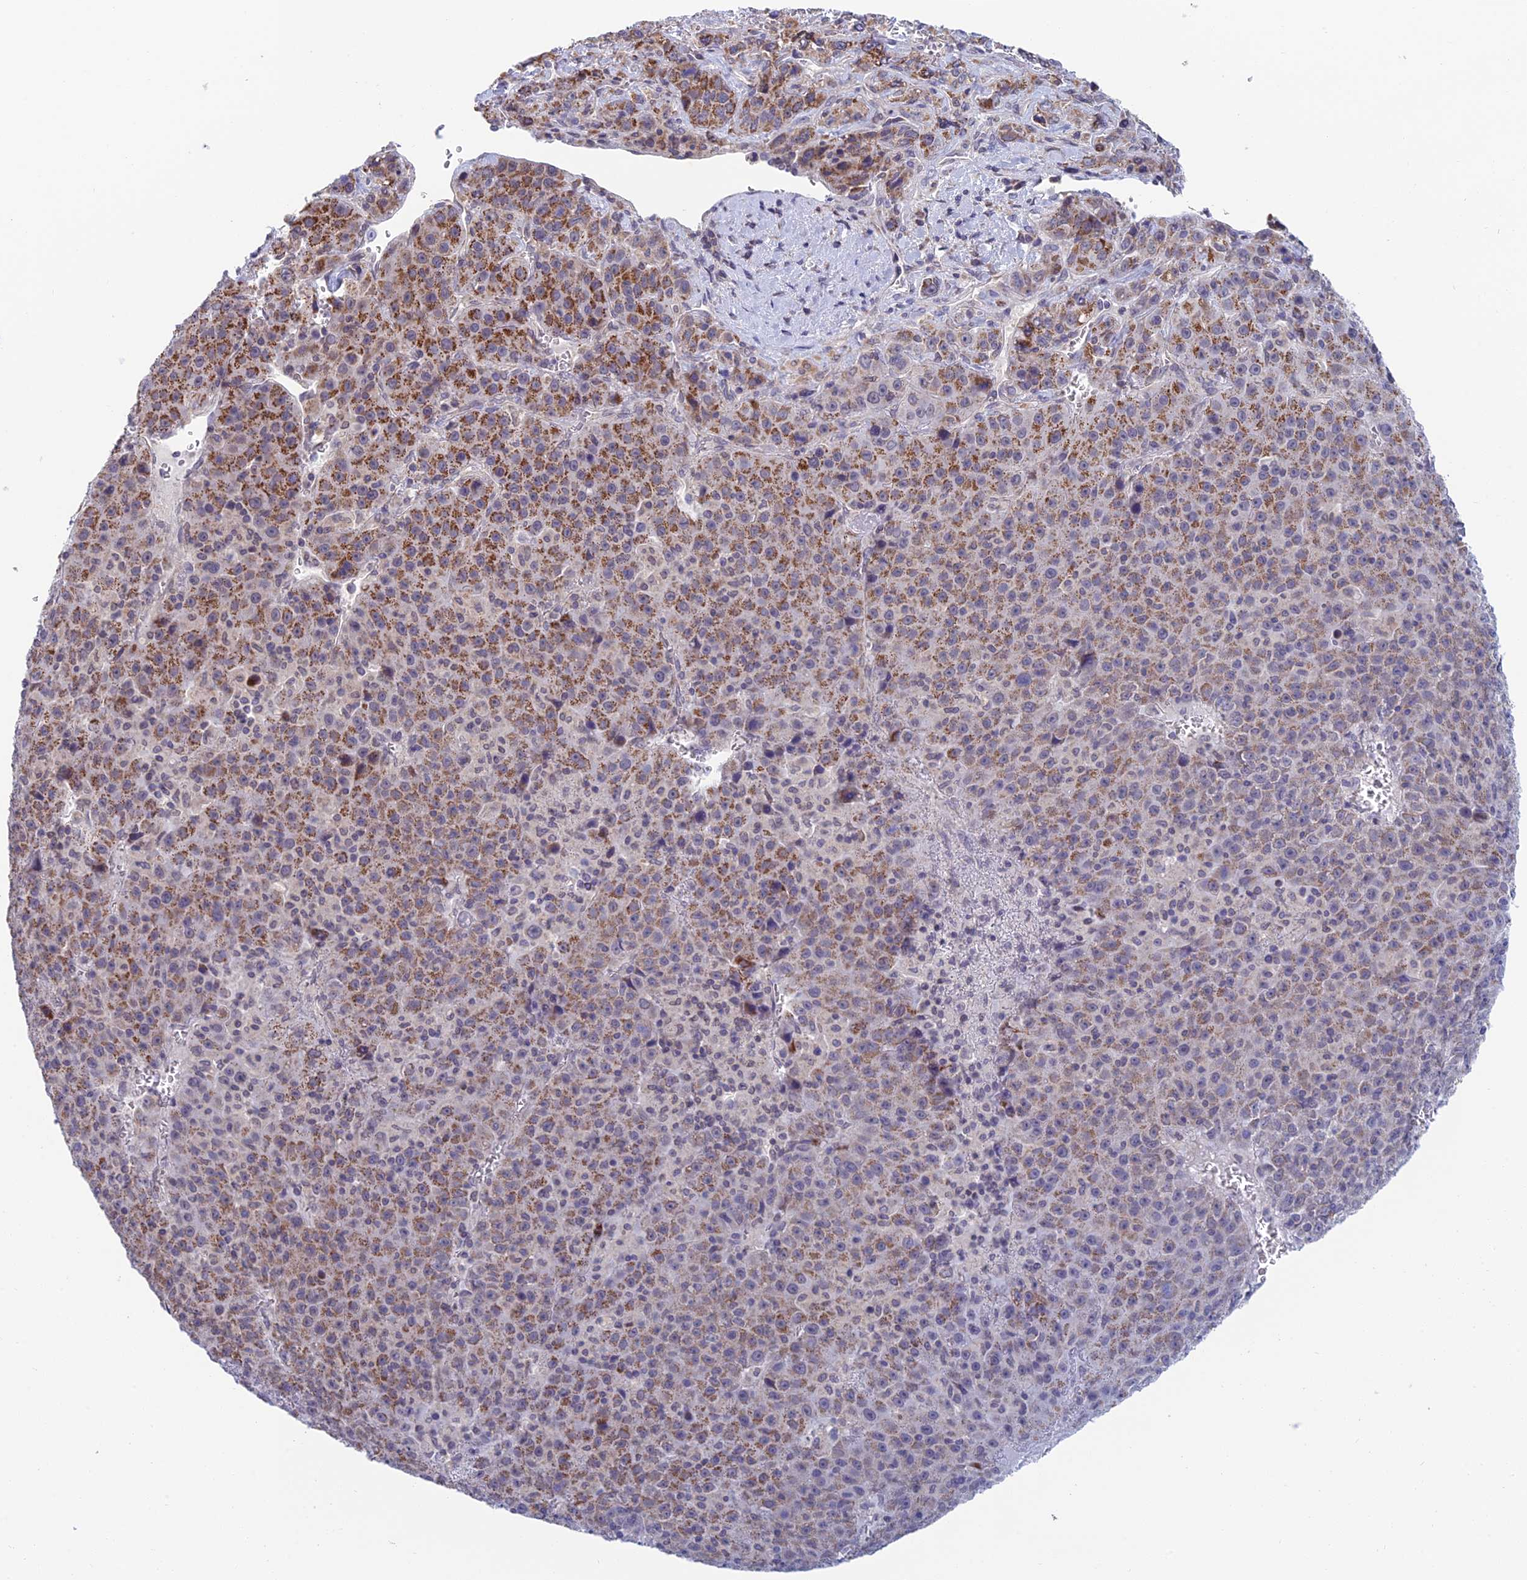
{"staining": {"intensity": "moderate", "quantity": ">75%", "location": "cytoplasmic/membranous"}, "tissue": "liver cancer", "cell_type": "Tumor cells", "image_type": "cancer", "snomed": [{"axis": "morphology", "description": "Carcinoma, Hepatocellular, NOS"}, {"axis": "topography", "description": "Liver"}], "caption": "Immunohistochemical staining of liver hepatocellular carcinoma shows medium levels of moderate cytoplasmic/membranous staining in about >75% of tumor cells.", "gene": "REXO5", "patient": {"sex": "female", "age": 53}}